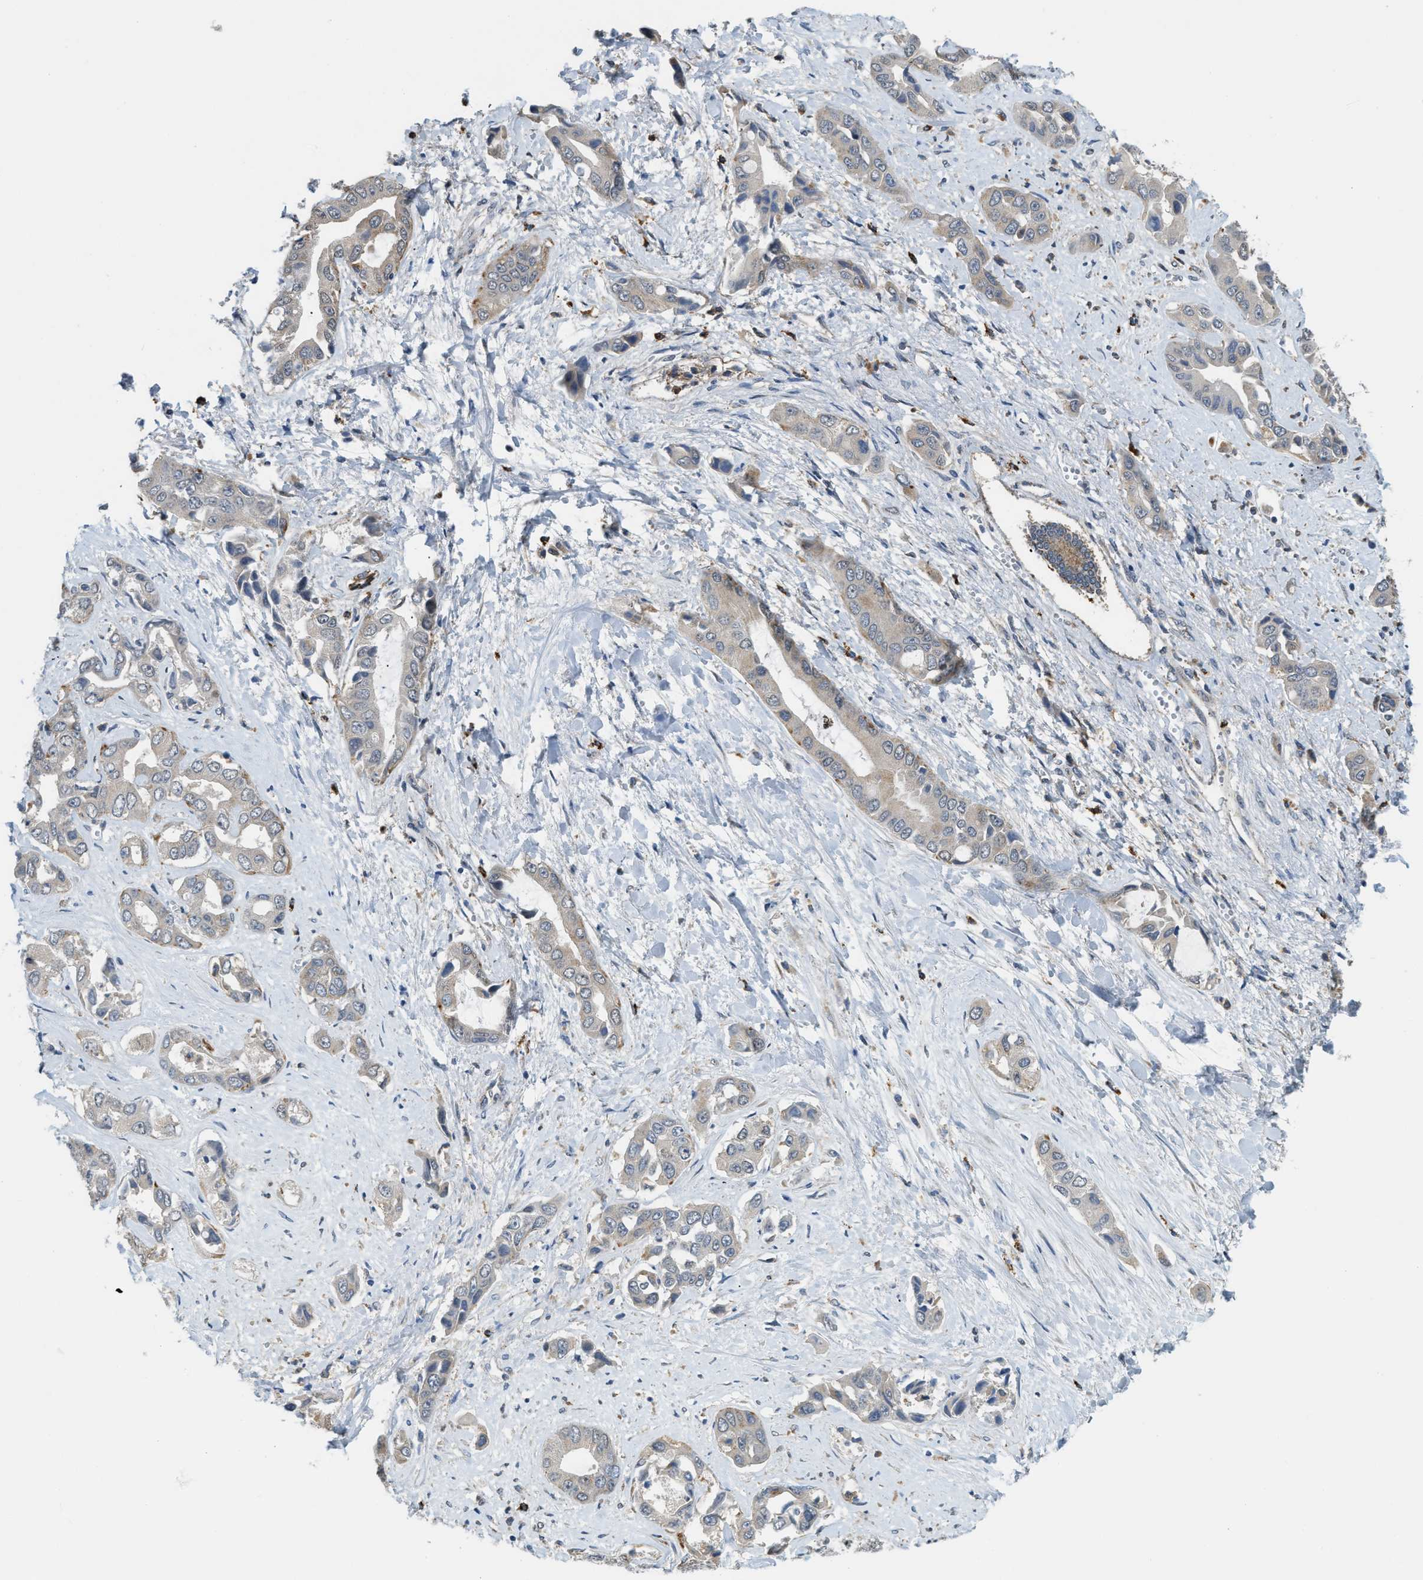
{"staining": {"intensity": "weak", "quantity": "<25%", "location": "cytoplasmic/membranous"}, "tissue": "liver cancer", "cell_type": "Tumor cells", "image_type": "cancer", "snomed": [{"axis": "morphology", "description": "Cholangiocarcinoma"}, {"axis": "topography", "description": "Liver"}], "caption": "Immunohistochemical staining of human liver cancer reveals no significant positivity in tumor cells.", "gene": "STARD3NL", "patient": {"sex": "female", "age": 52}}